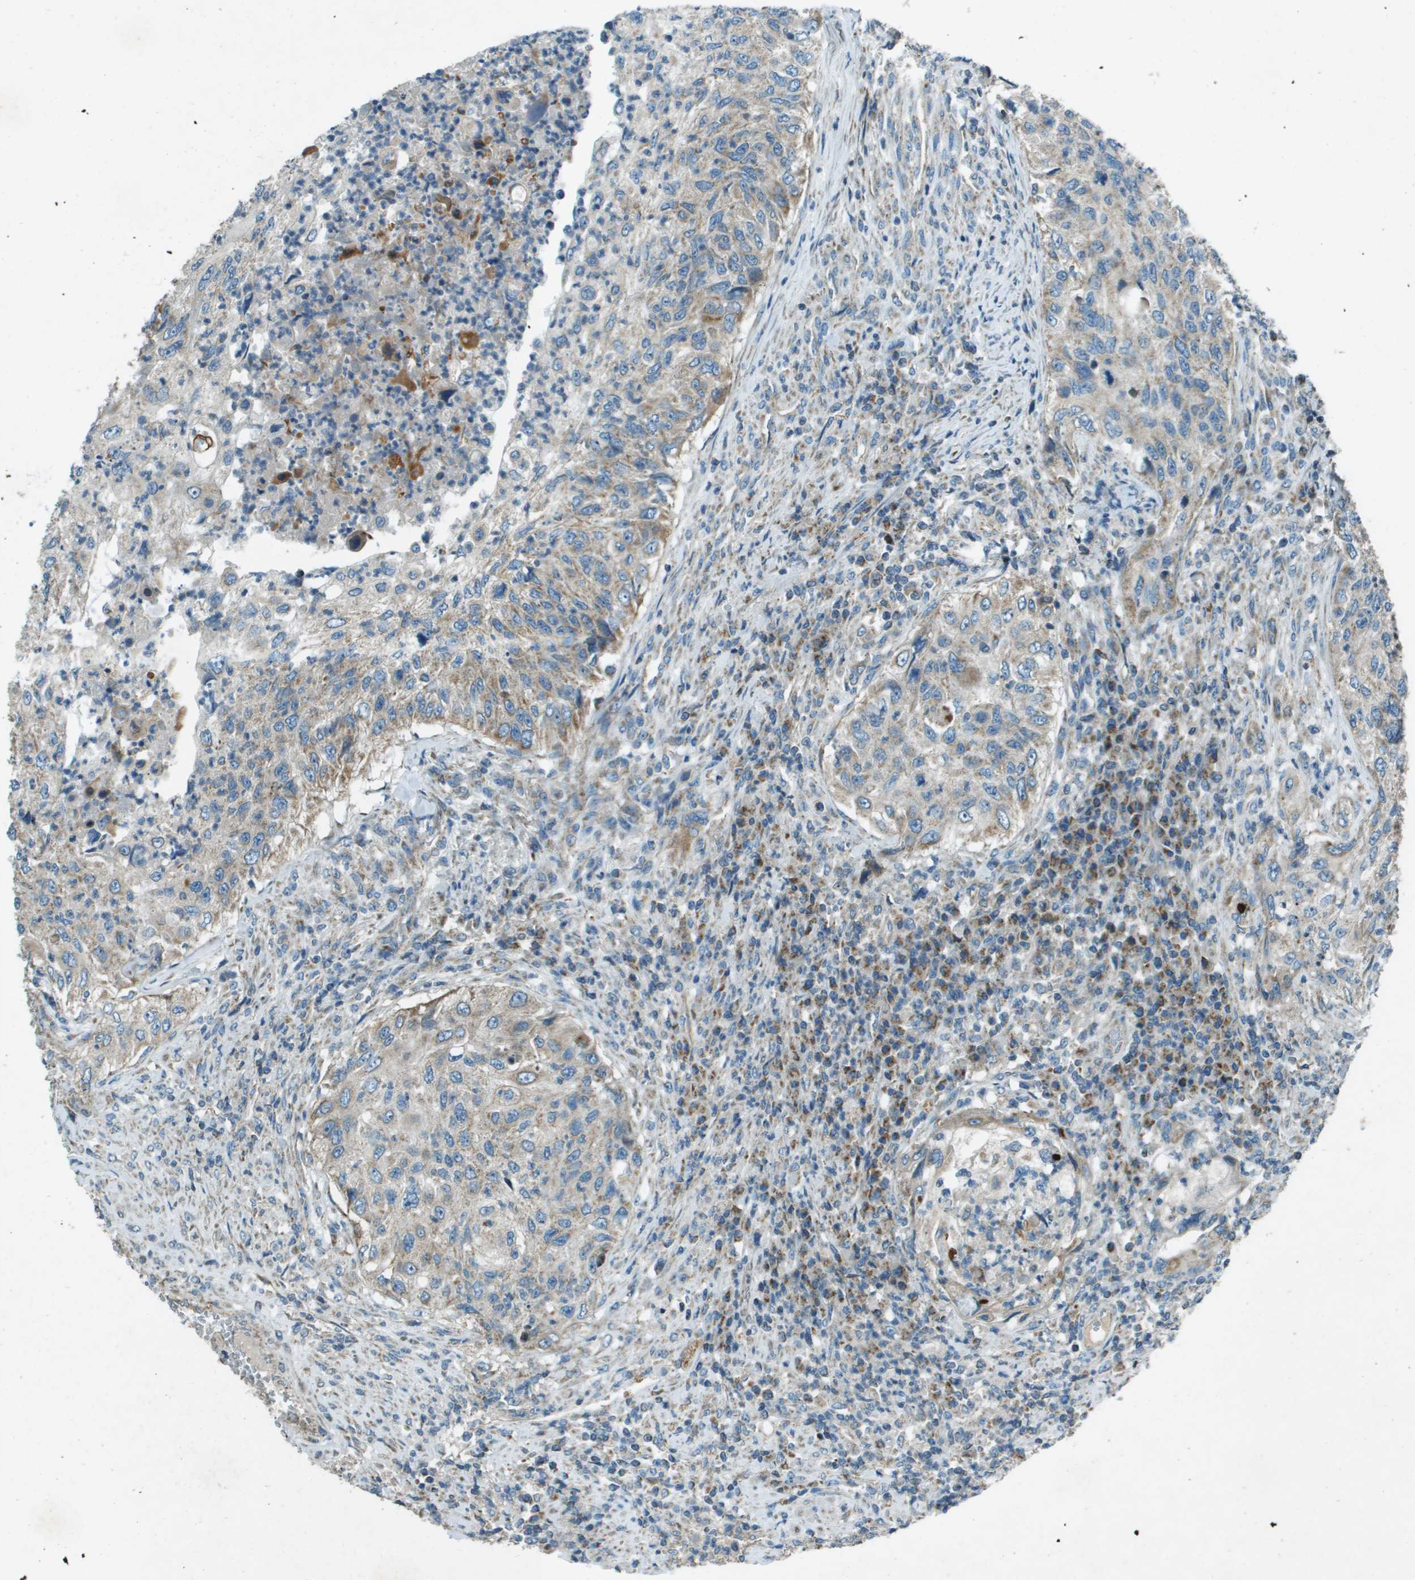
{"staining": {"intensity": "weak", "quantity": "25%-75%", "location": "cytoplasmic/membranous"}, "tissue": "urothelial cancer", "cell_type": "Tumor cells", "image_type": "cancer", "snomed": [{"axis": "morphology", "description": "Urothelial carcinoma, High grade"}, {"axis": "topography", "description": "Urinary bladder"}], "caption": "The immunohistochemical stain shows weak cytoplasmic/membranous staining in tumor cells of urothelial cancer tissue.", "gene": "MIGA1", "patient": {"sex": "female", "age": 60}}